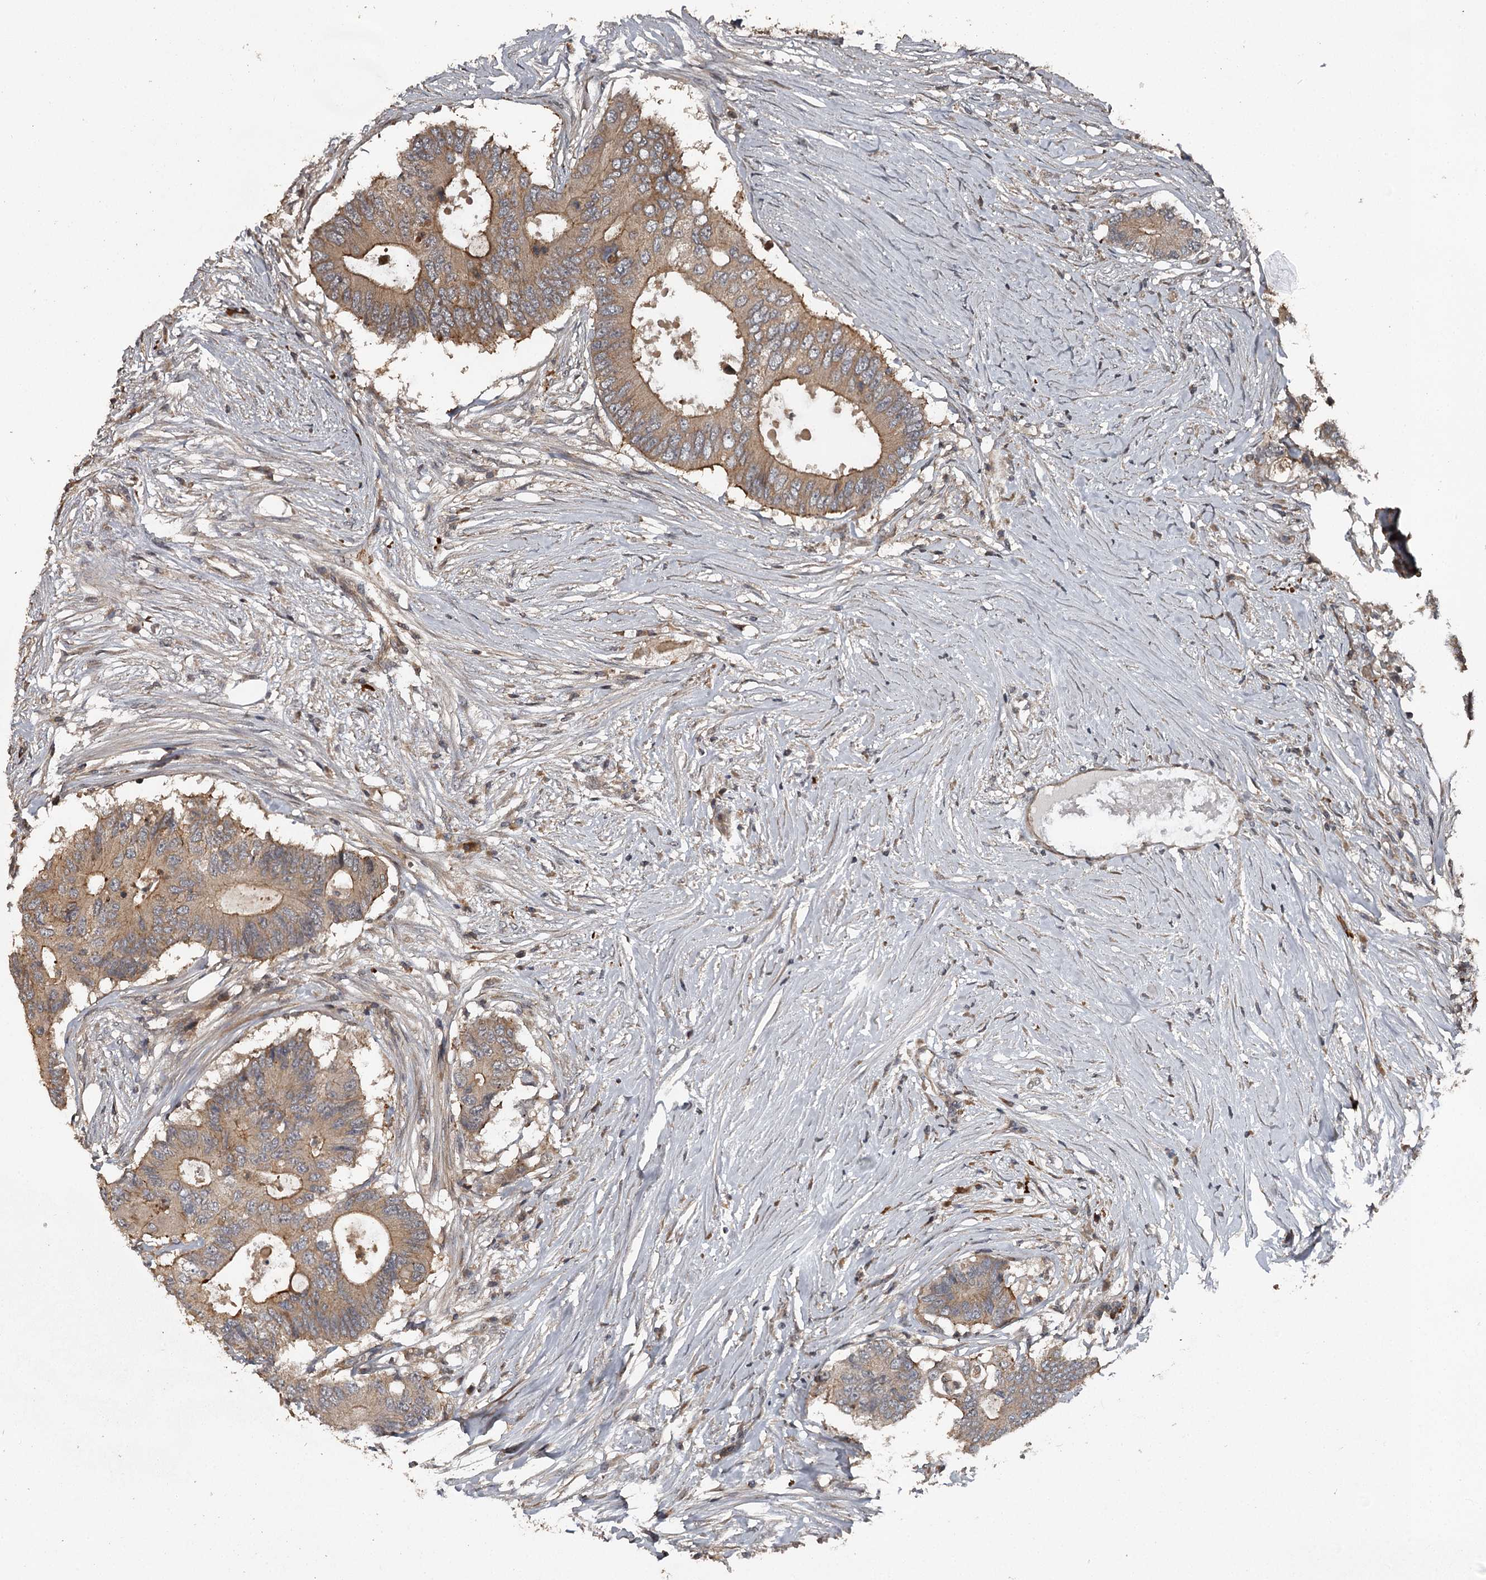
{"staining": {"intensity": "moderate", "quantity": ">75%", "location": "cytoplasmic/membranous"}, "tissue": "colorectal cancer", "cell_type": "Tumor cells", "image_type": "cancer", "snomed": [{"axis": "morphology", "description": "Adenocarcinoma, NOS"}, {"axis": "topography", "description": "Colon"}], "caption": "Immunohistochemistry (DAB (3,3'-diaminobenzidine)) staining of colorectal adenocarcinoma exhibits moderate cytoplasmic/membranous protein positivity in about >75% of tumor cells.", "gene": "RAB21", "patient": {"sex": "male", "age": 71}}